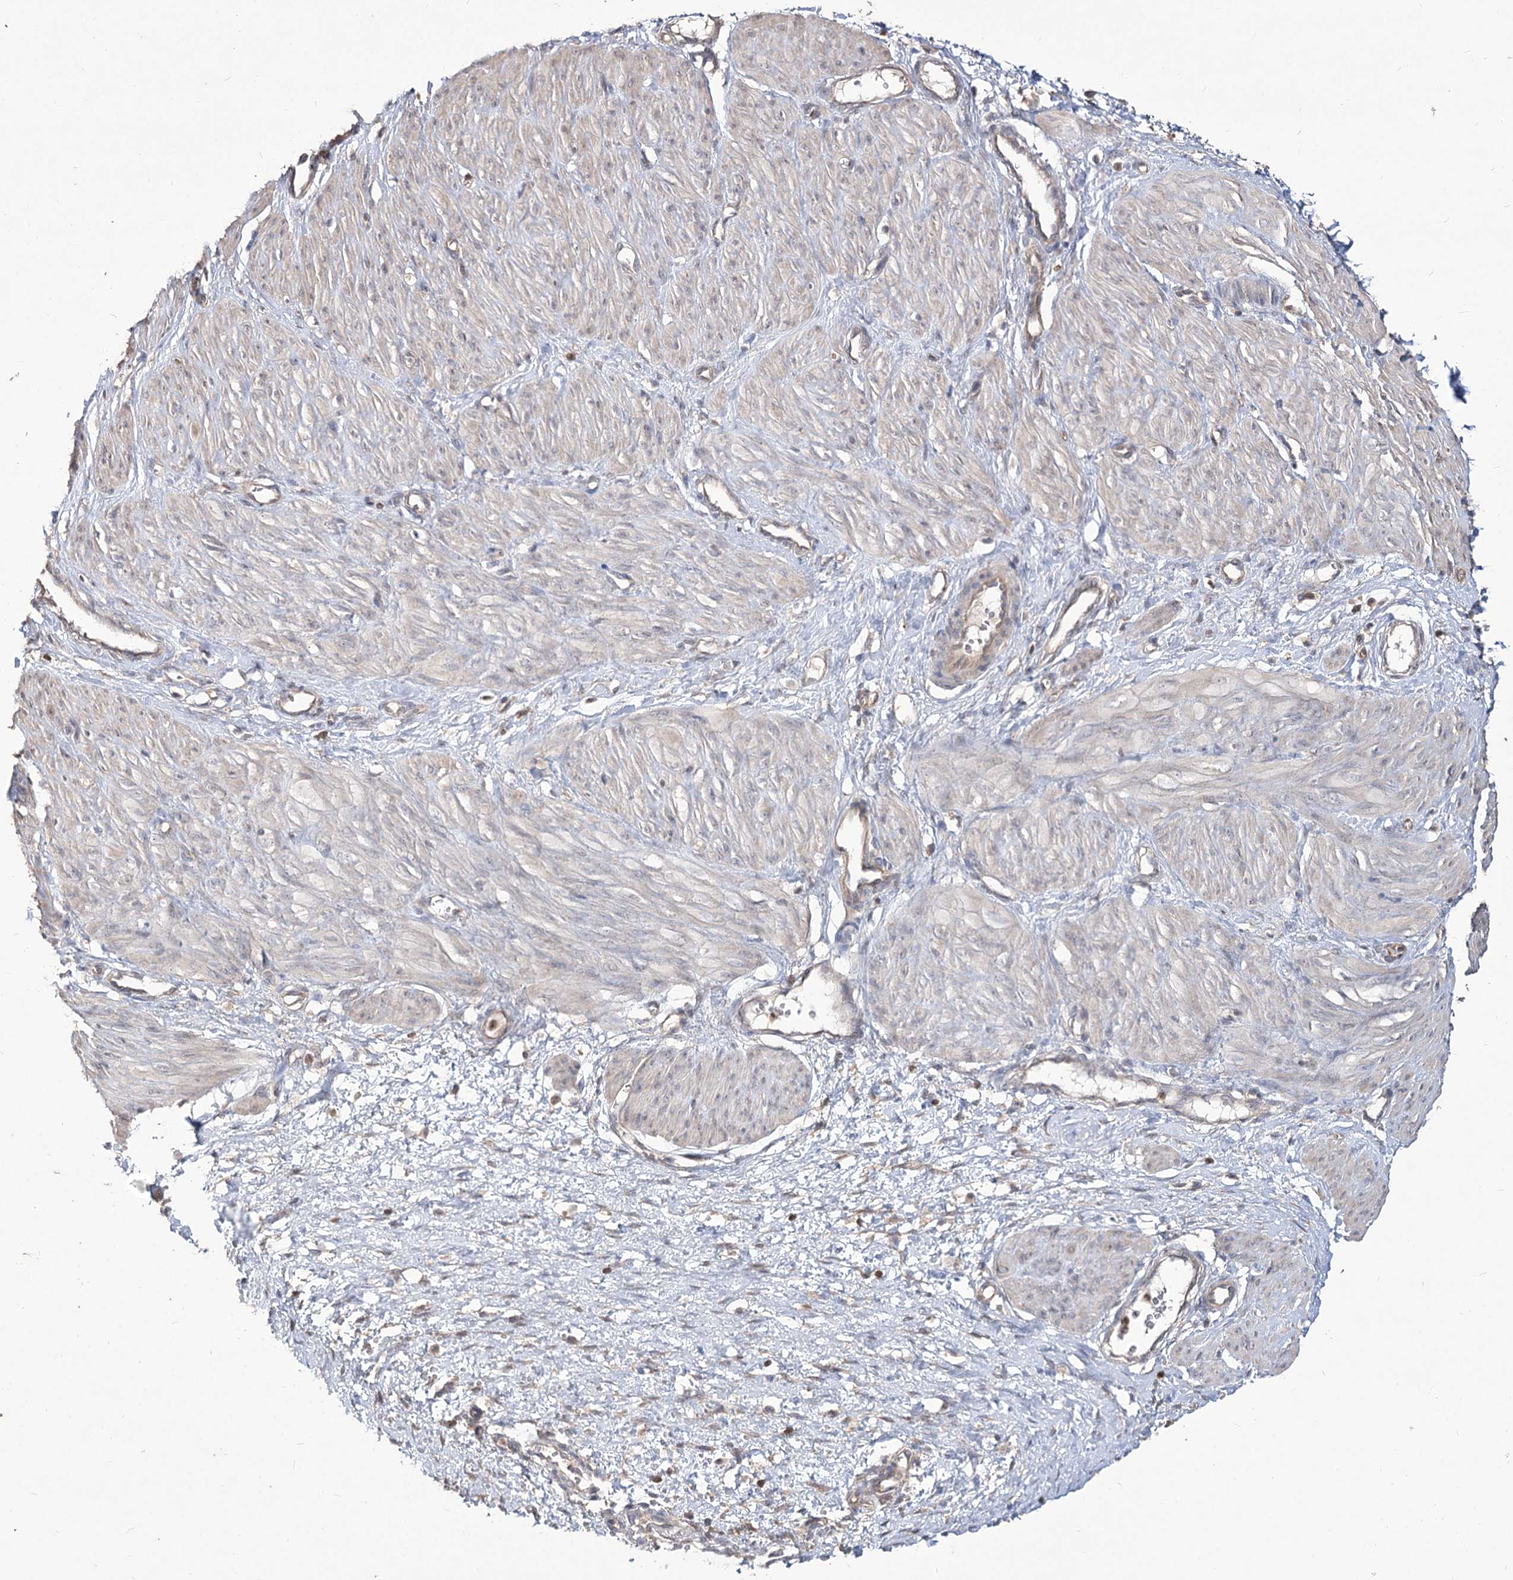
{"staining": {"intensity": "negative", "quantity": "none", "location": "none"}, "tissue": "smooth muscle", "cell_type": "Smooth muscle cells", "image_type": "normal", "snomed": [{"axis": "morphology", "description": "Normal tissue, NOS"}, {"axis": "topography", "description": "Endometrium"}], "caption": "Immunohistochemistry of benign human smooth muscle exhibits no expression in smooth muscle cells.", "gene": "STK17B", "patient": {"sex": "female", "age": 33}}